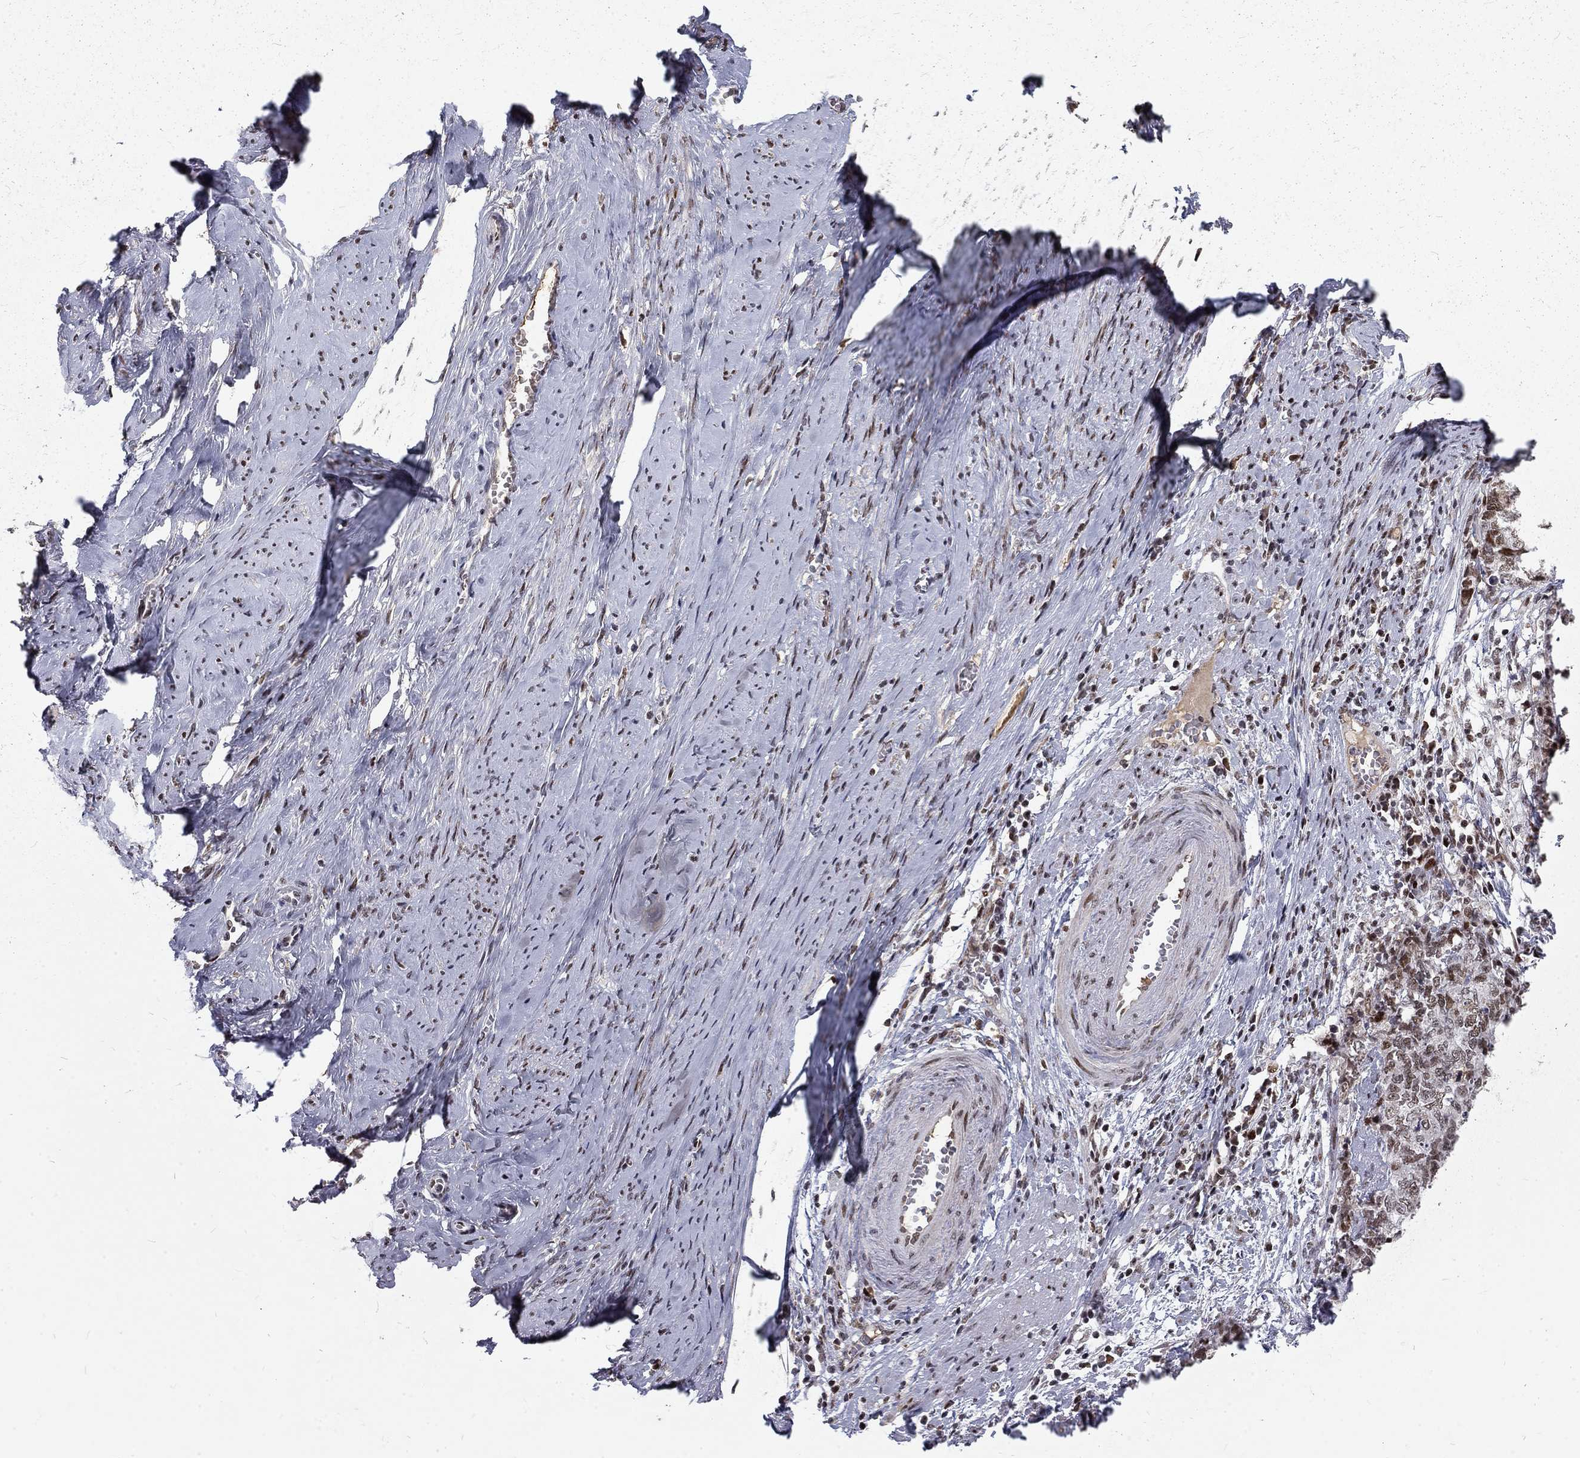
{"staining": {"intensity": "strong", "quantity": "<25%", "location": "nuclear"}, "tissue": "cervical cancer", "cell_type": "Tumor cells", "image_type": "cancer", "snomed": [{"axis": "morphology", "description": "Squamous cell carcinoma, NOS"}, {"axis": "topography", "description": "Cervix"}], "caption": "Immunohistochemical staining of cervical cancer (squamous cell carcinoma) displays medium levels of strong nuclear expression in approximately <25% of tumor cells.", "gene": "TCEAL1", "patient": {"sex": "female", "age": 63}}